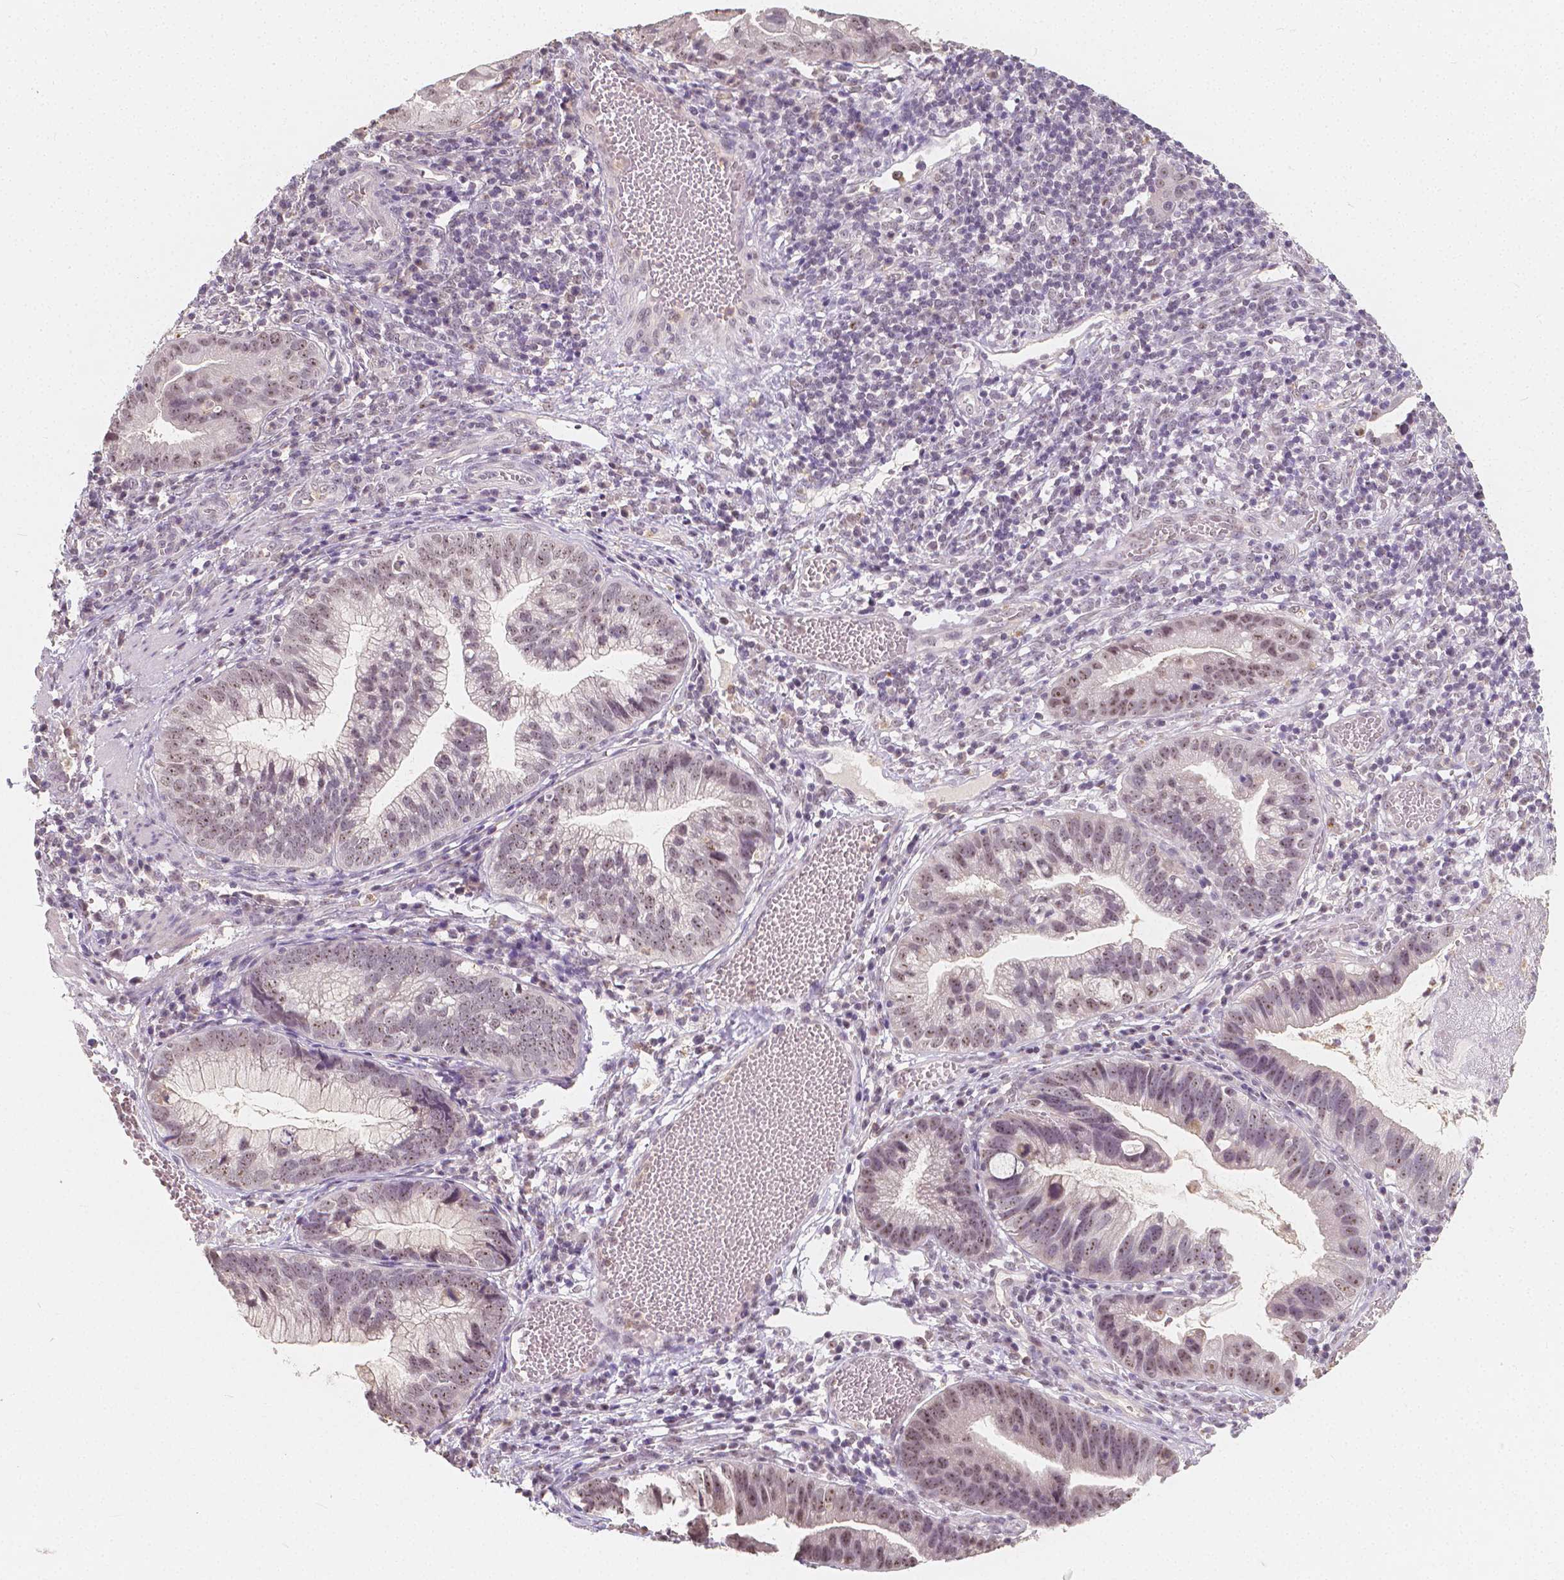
{"staining": {"intensity": "weak", "quantity": "25%-75%", "location": "nuclear"}, "tissue": "cervical cancer", "cell_type": "Tumor cells", "image_type": "cancer", "snomed": [{"axis": "morphology", "description": "Adenocarcinoma, NOS"}, {"axis": "topography", "description": "Cervix"}], "caption": "Weak nuclear positivity for a protein is present in about 25%-75% of tumor cells of cervical adenocarcinoma using immunohistochemistry (IHC).", "gene": "NOLC1", "patient": {"sex": "female", "age": 34}}